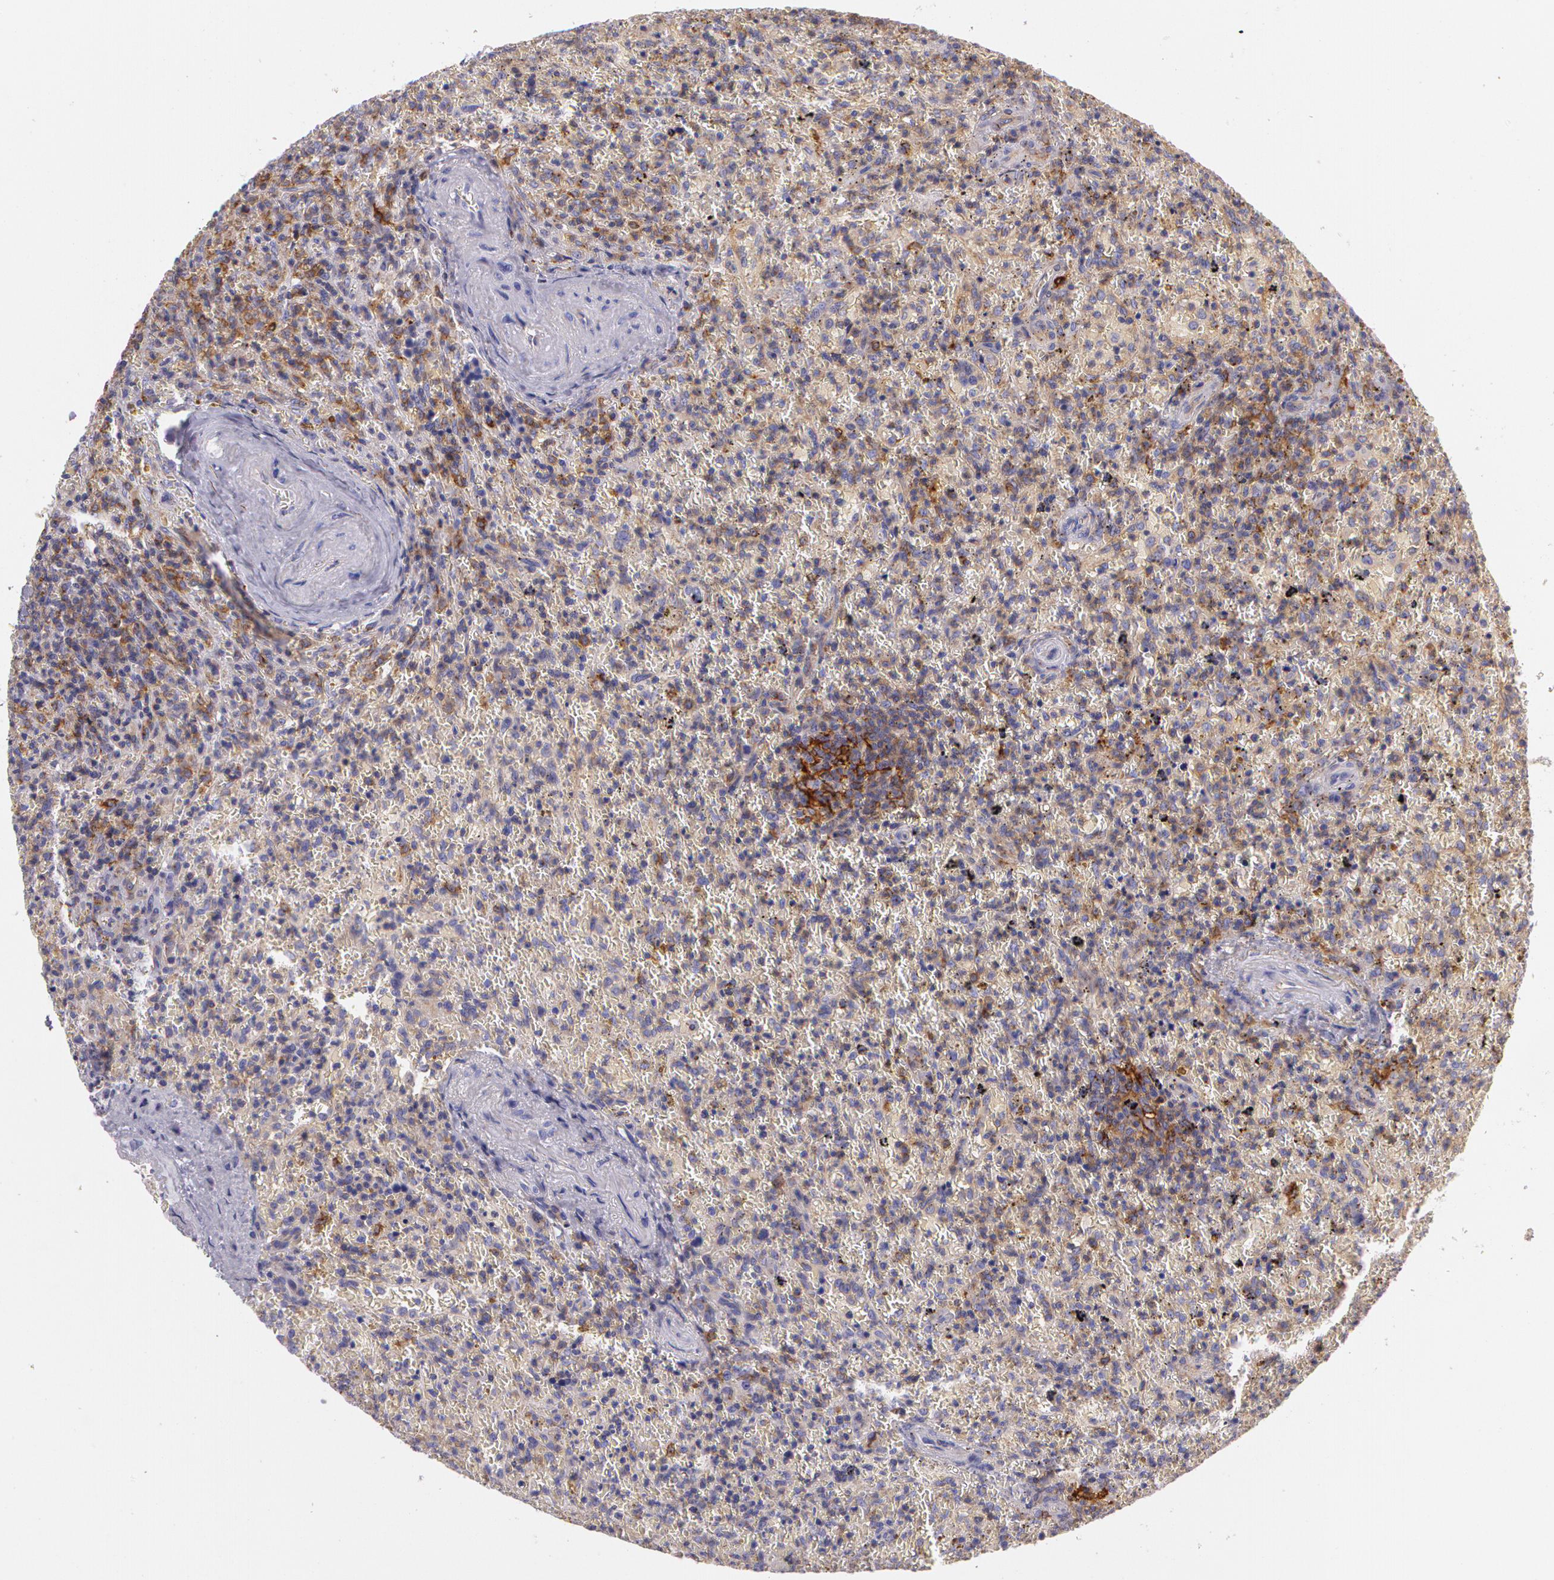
{"staining": {"intensity": "moderate", "quantity": ">75%", "location": "cytoplasmic/membranous"}, "tissue": "lymphoma", "cell_type": "Tumor cells", "image_type": "cancer", "snomed": [{"axis": "morphology", "description": "Malignant lymphoma, non-Hodgkin's type, High grade"}, {"axis": "topography", "description": "Spleen"}, {"axis": "topography", "description": "Lymph node"}], "caption": "Human lymphoma stained with a brown dye shows moderate cytoplasmic/membranous positive staining in approximately >75% of tumor cells.", "gene": "LY75", "patient": {"sex": "female", "age": 70}}